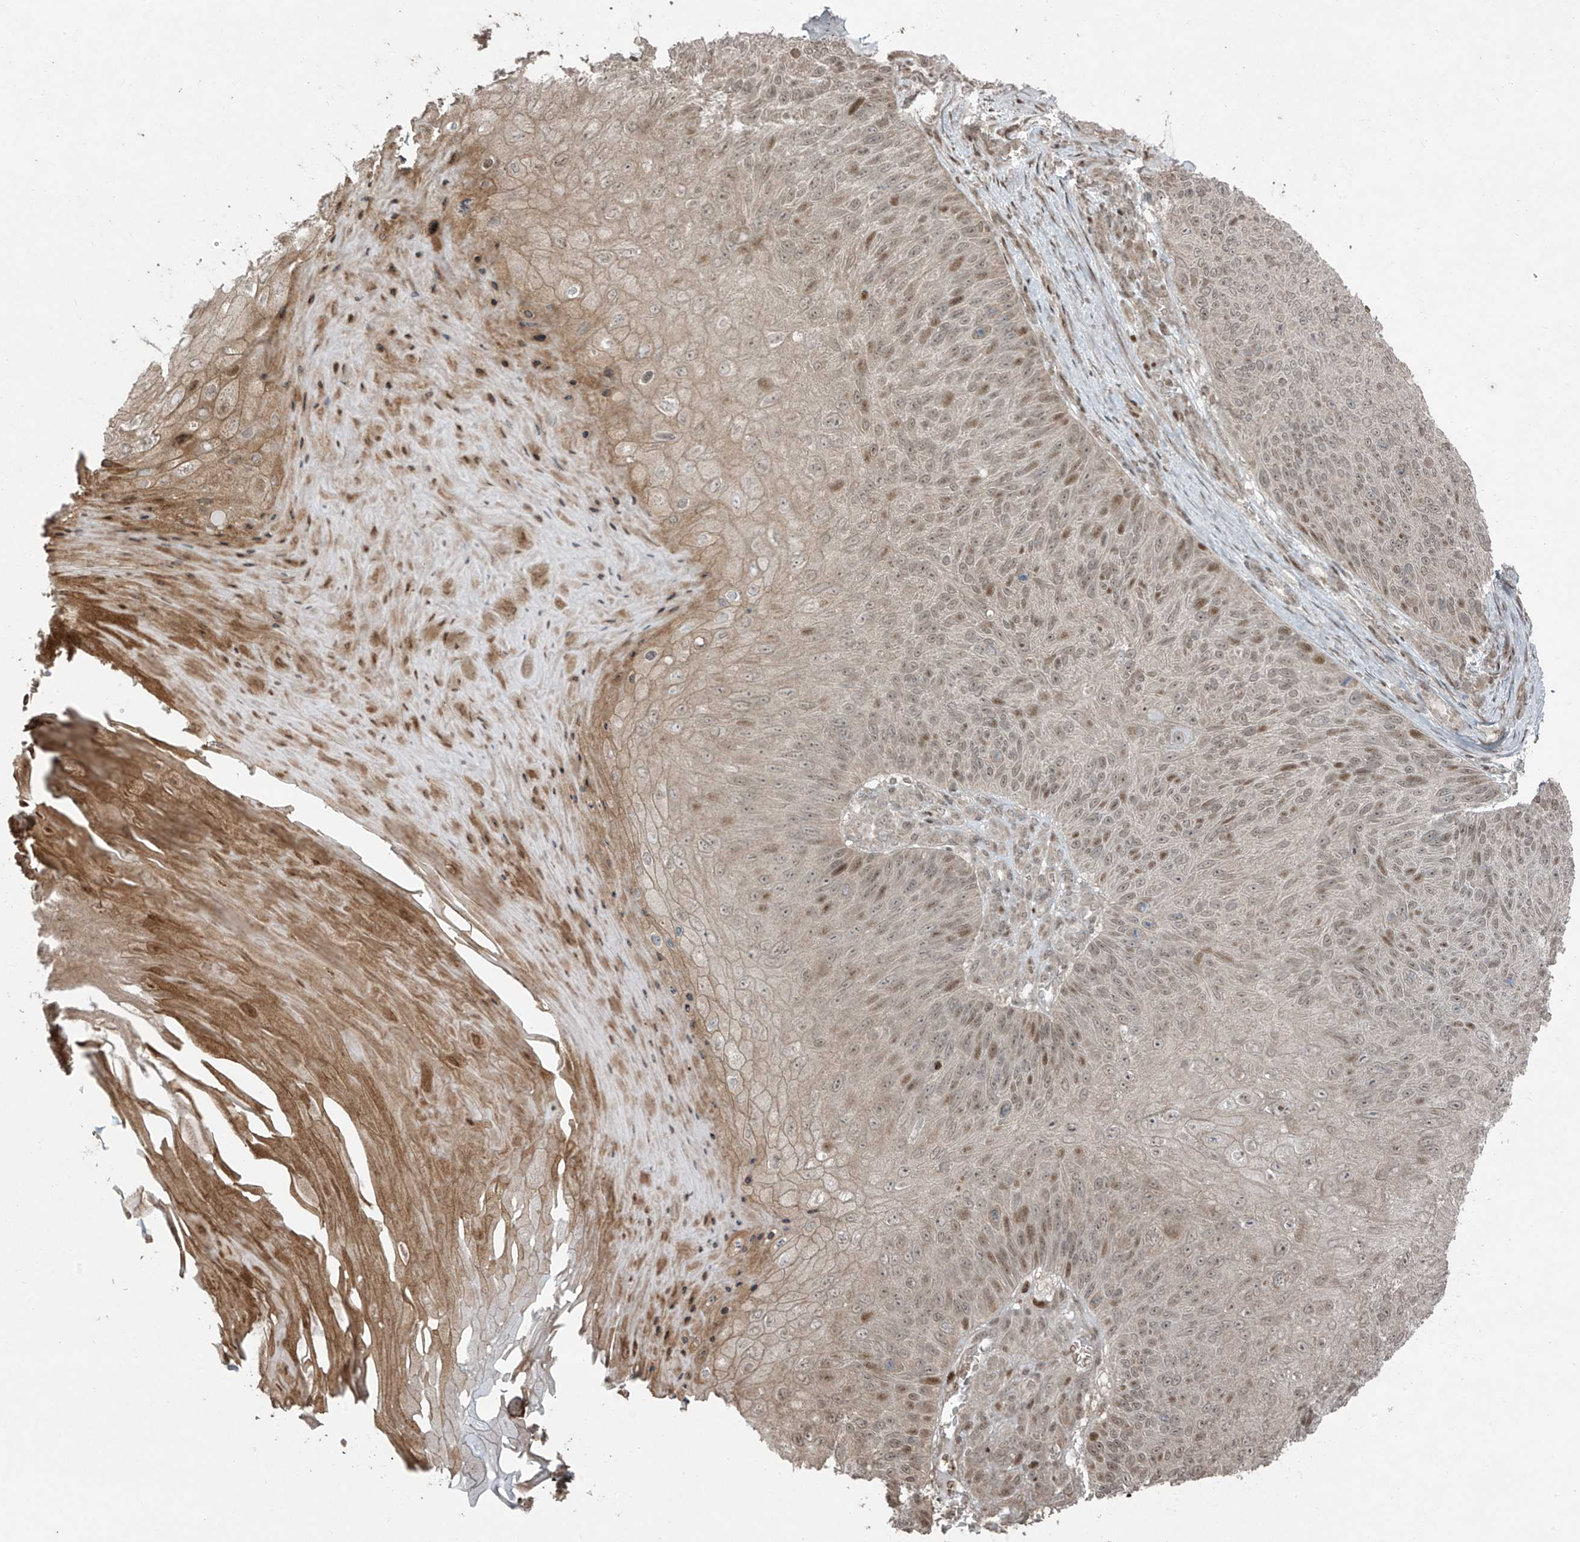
{"staining": {"intensity": "moderate", "quantity": "<25%", "location": "nuclear"}, "tissue": "skin cancer", "cell_type": "Tumor cells", "image_type": "cancer", "snomed": [{"axis": "morphology", "description": "Squamous cell carcinoma, NOS"}, {"axis": "topography", "description": "Skin"}], "caption": "Protein expression analysis of skin cancer (squamous cell carcinoma) shows moderate nuclear positivity in about <25% of tumor cells.", "gene": "TTC22", "patient": {"sex": "female", "age": 88}}